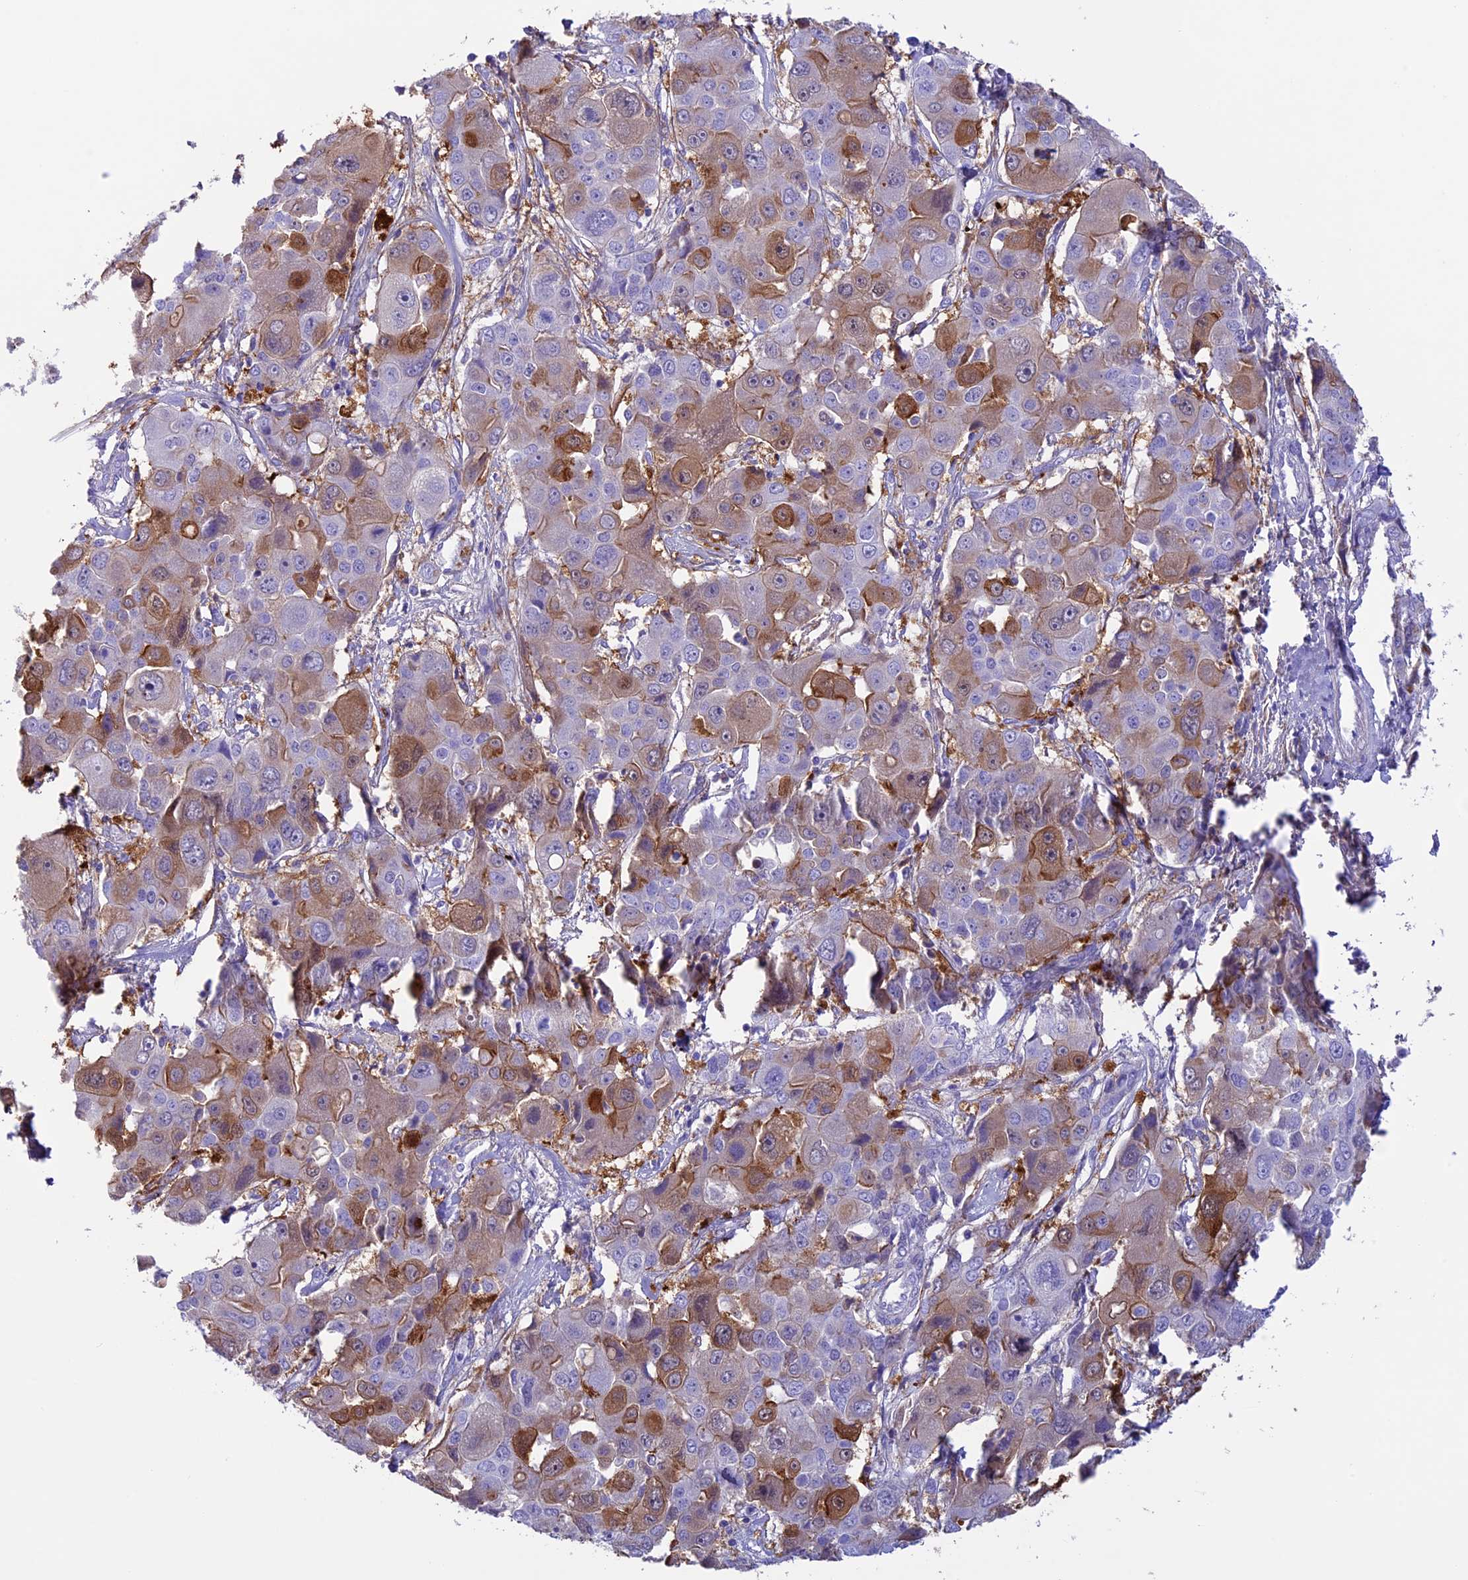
{"staining": {"intensity": "moderate", "quantity": "25%-75%", "location": "cytoplasmic/membranous"}, "tissue": "liver cancer", "cell_type": "Tumor cells", "image_type": "cancer", "snomed": [{"axis": "morphology", "description": "Cholangiocarcinoma"}, {"axis": "topography", "description": "Liver"}], "caption": "A high-resolution photomicrograph shows IHC staining of liver cholangiocarcinoma, which exhibits moderate cytoplasmic/membranous expression in about 25%-75% of tumor cells. (Brightfield microscopy of DAB IHC at high magnification).", "gene": "IGSF6", "patient": {"sex": "male", "age": 67}}